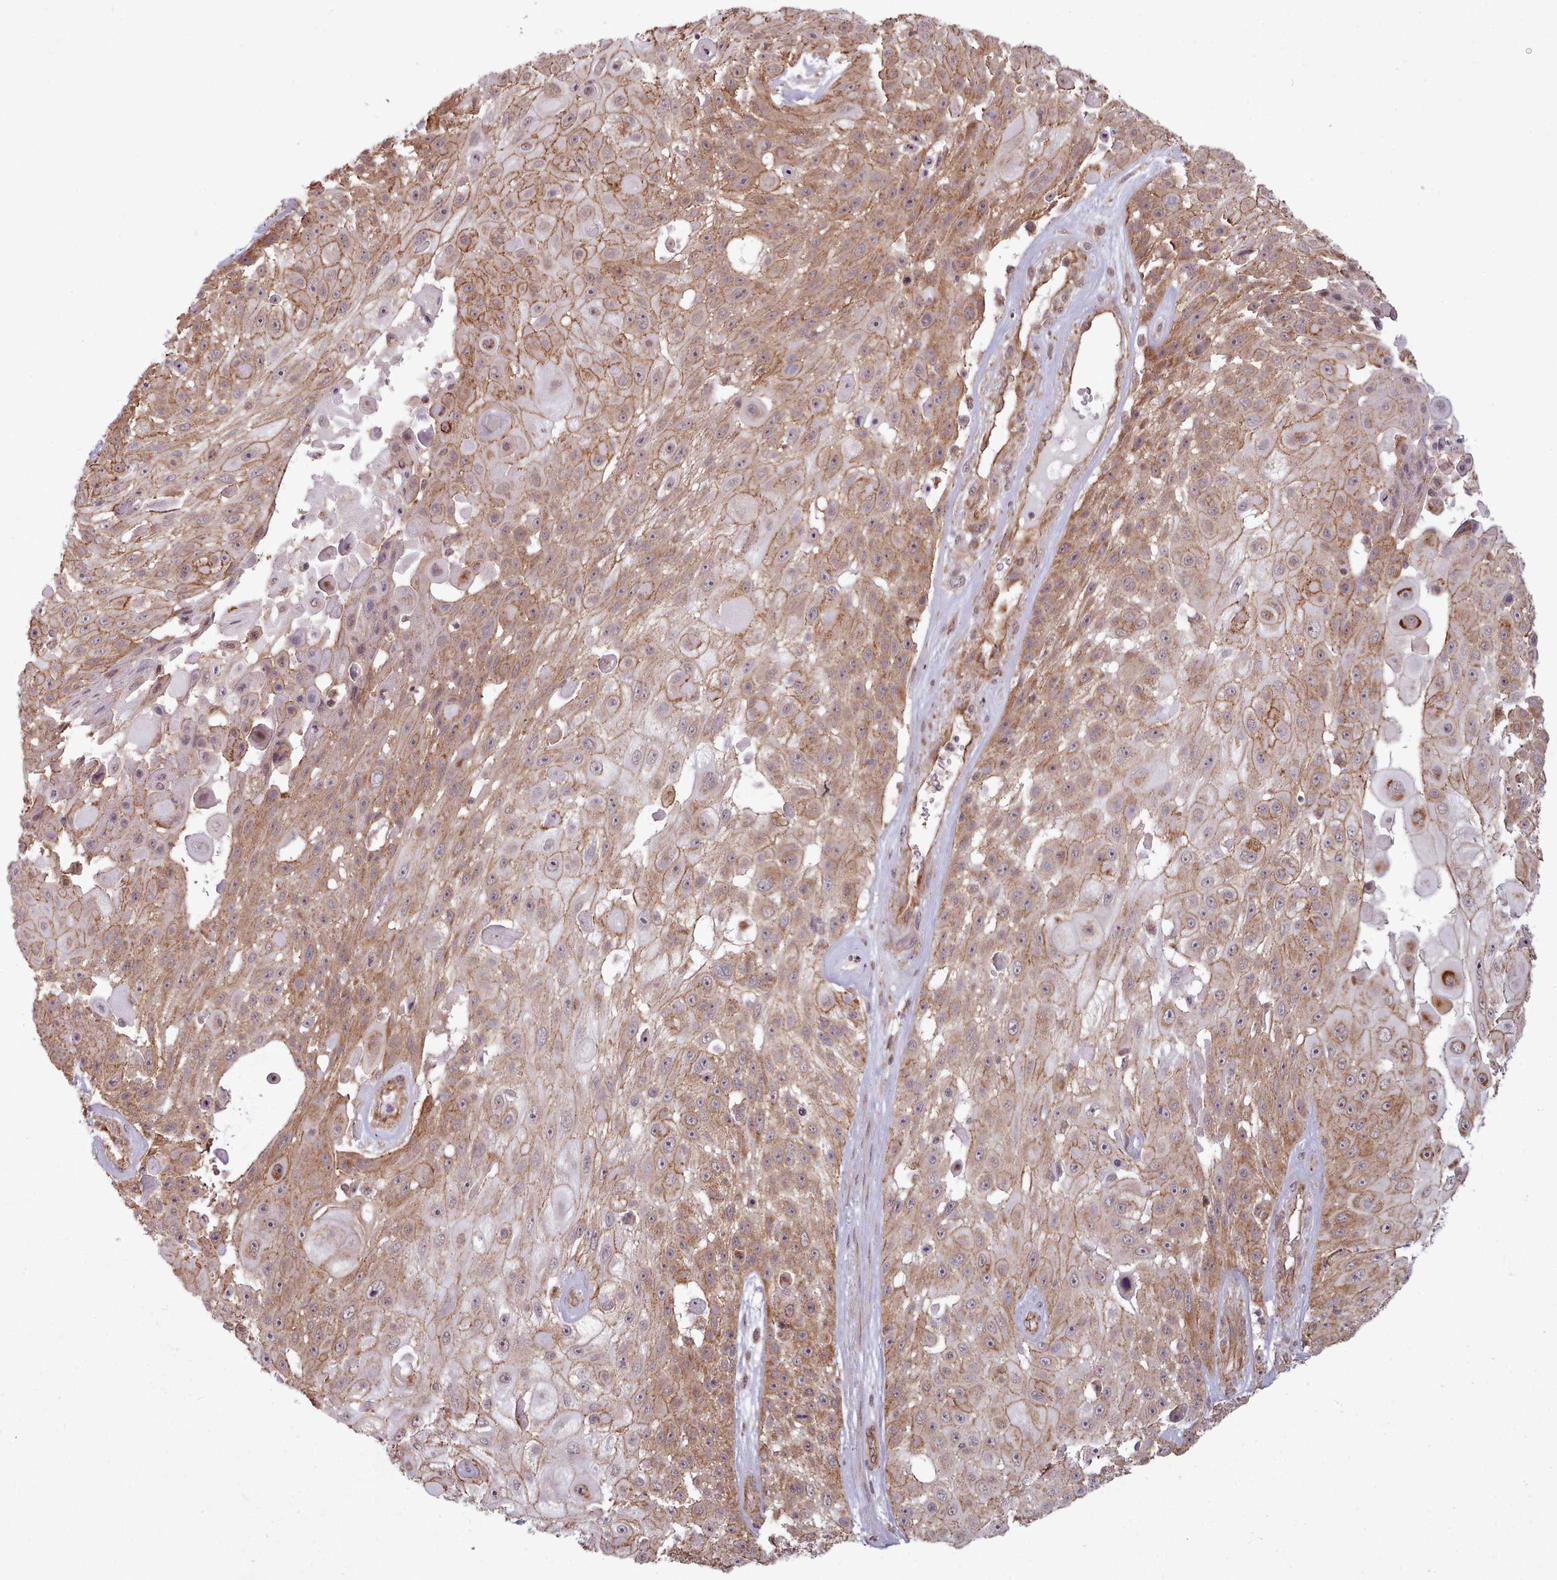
{"staining": {"intensity": "moderate", "quantity": ">75%", "location": "cytoplasmic/membranous"}, "tissue": "skin cancer", "cell_type": "Tumor cells", "image_type": "cancer", "snomed": [{"axis": "morphology", "description": "Squamous cell carcinoma, NOS"}, {"axis": "topography", "description": "Skin"}], "caption": "Protein staining of skin cancer tissue shows moderate cytoplasmic/membranous expression in approximately >75% of tumor cells.", "gene": "MRPL46", "patient": {"sex": "female", "age": 86}}